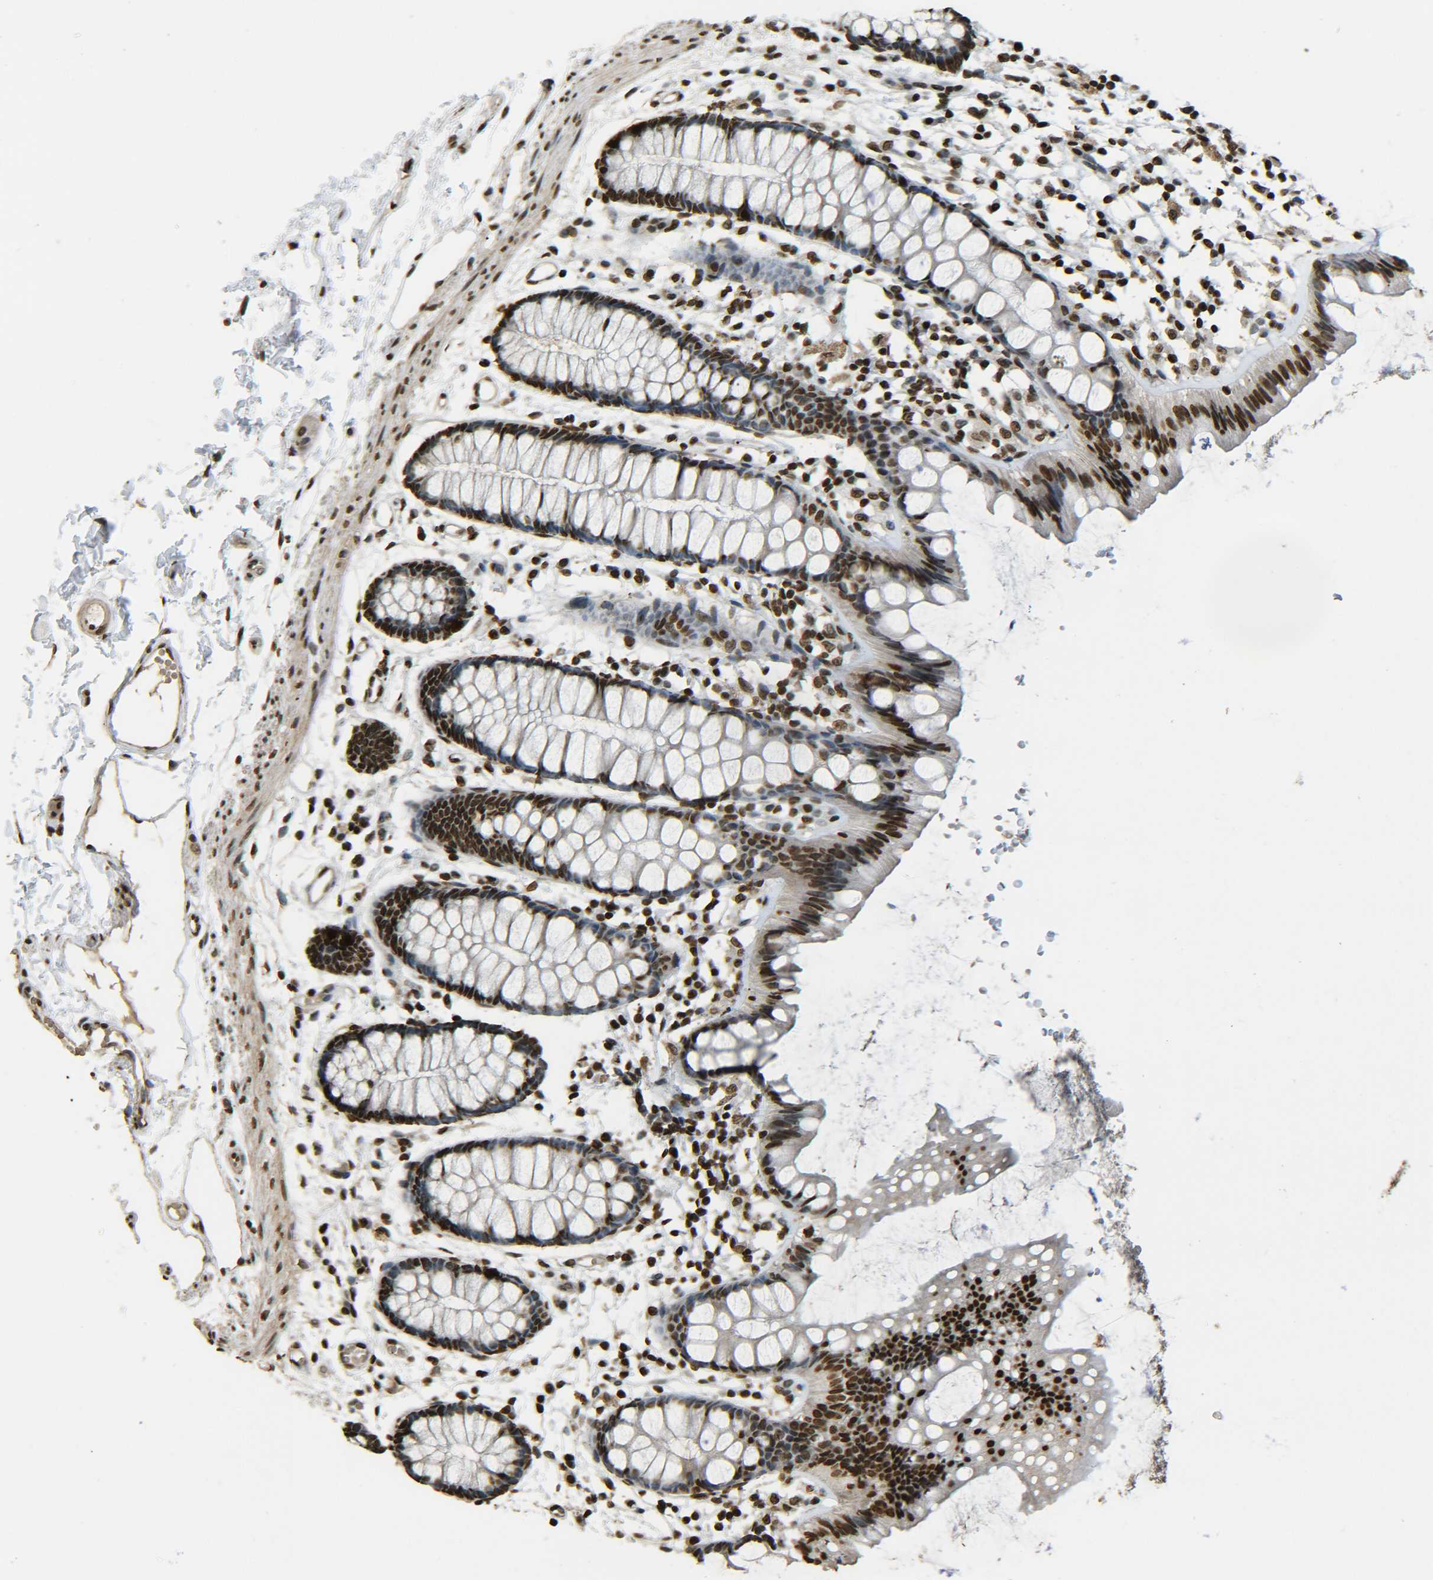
{"staining": {"intensity": "moderate", "quantity": ">75%", "location": "nuclear"}, "tissue": "rectum", "cell_type": "Glandular cells", "image_type": "normal", "snomed": [{"axis": "morphology", "description": "Normal tissue, NOS"}, {"axis": "topography", "description": "Rectum"}], "caption": "The micrograph demonstrates immunohistochemical staining of unremarkable rectum. There is moderate nuclear staining is seen in about >75% of glandular cells. (Stains: DAB (3,3'-diaminobenzidine) in brown, nuclei in blue, Microscopy: brightfield microscopy at high magnification).", "gene": "H4C16", "patient": {"sex": "female", "age": 66}}